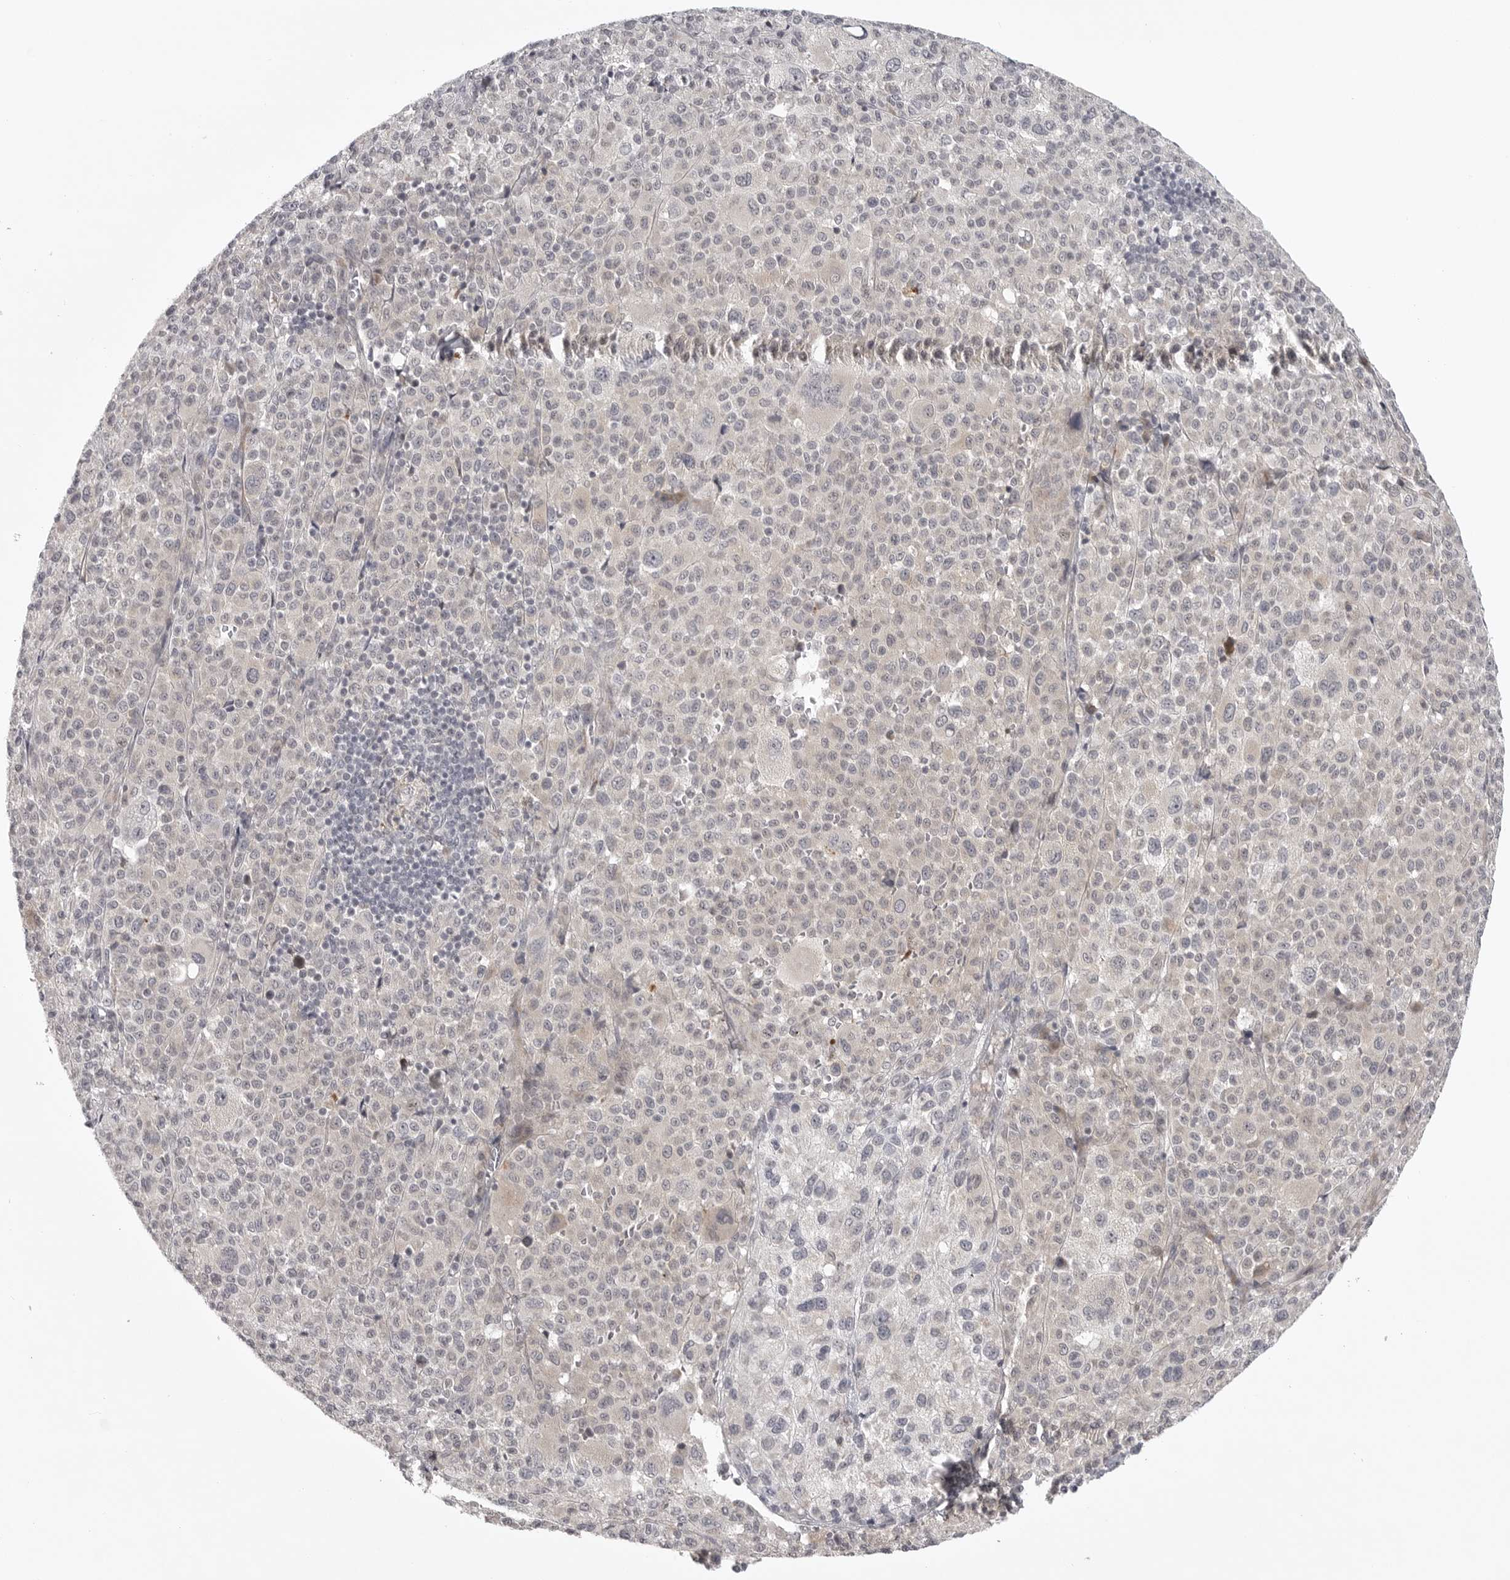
{"staining": {"intensity": "negative", "quantity": "none", "location": "none"}, "tissue": "melanoma", "cell_type": "Tumor cells", "image_type": "cancer", "snomed": [{"axis": "morphology", "description": "Malignant melanoma, Metastatic site"}, {"axis": "topography", "description": "Skin"}], "caption": "This is a histopathology image of IHC staining of melanoma, which shows no positivity in tumor cells.", "gene": "CD300LD", "patient": {"sex": "female", "age": 74}}